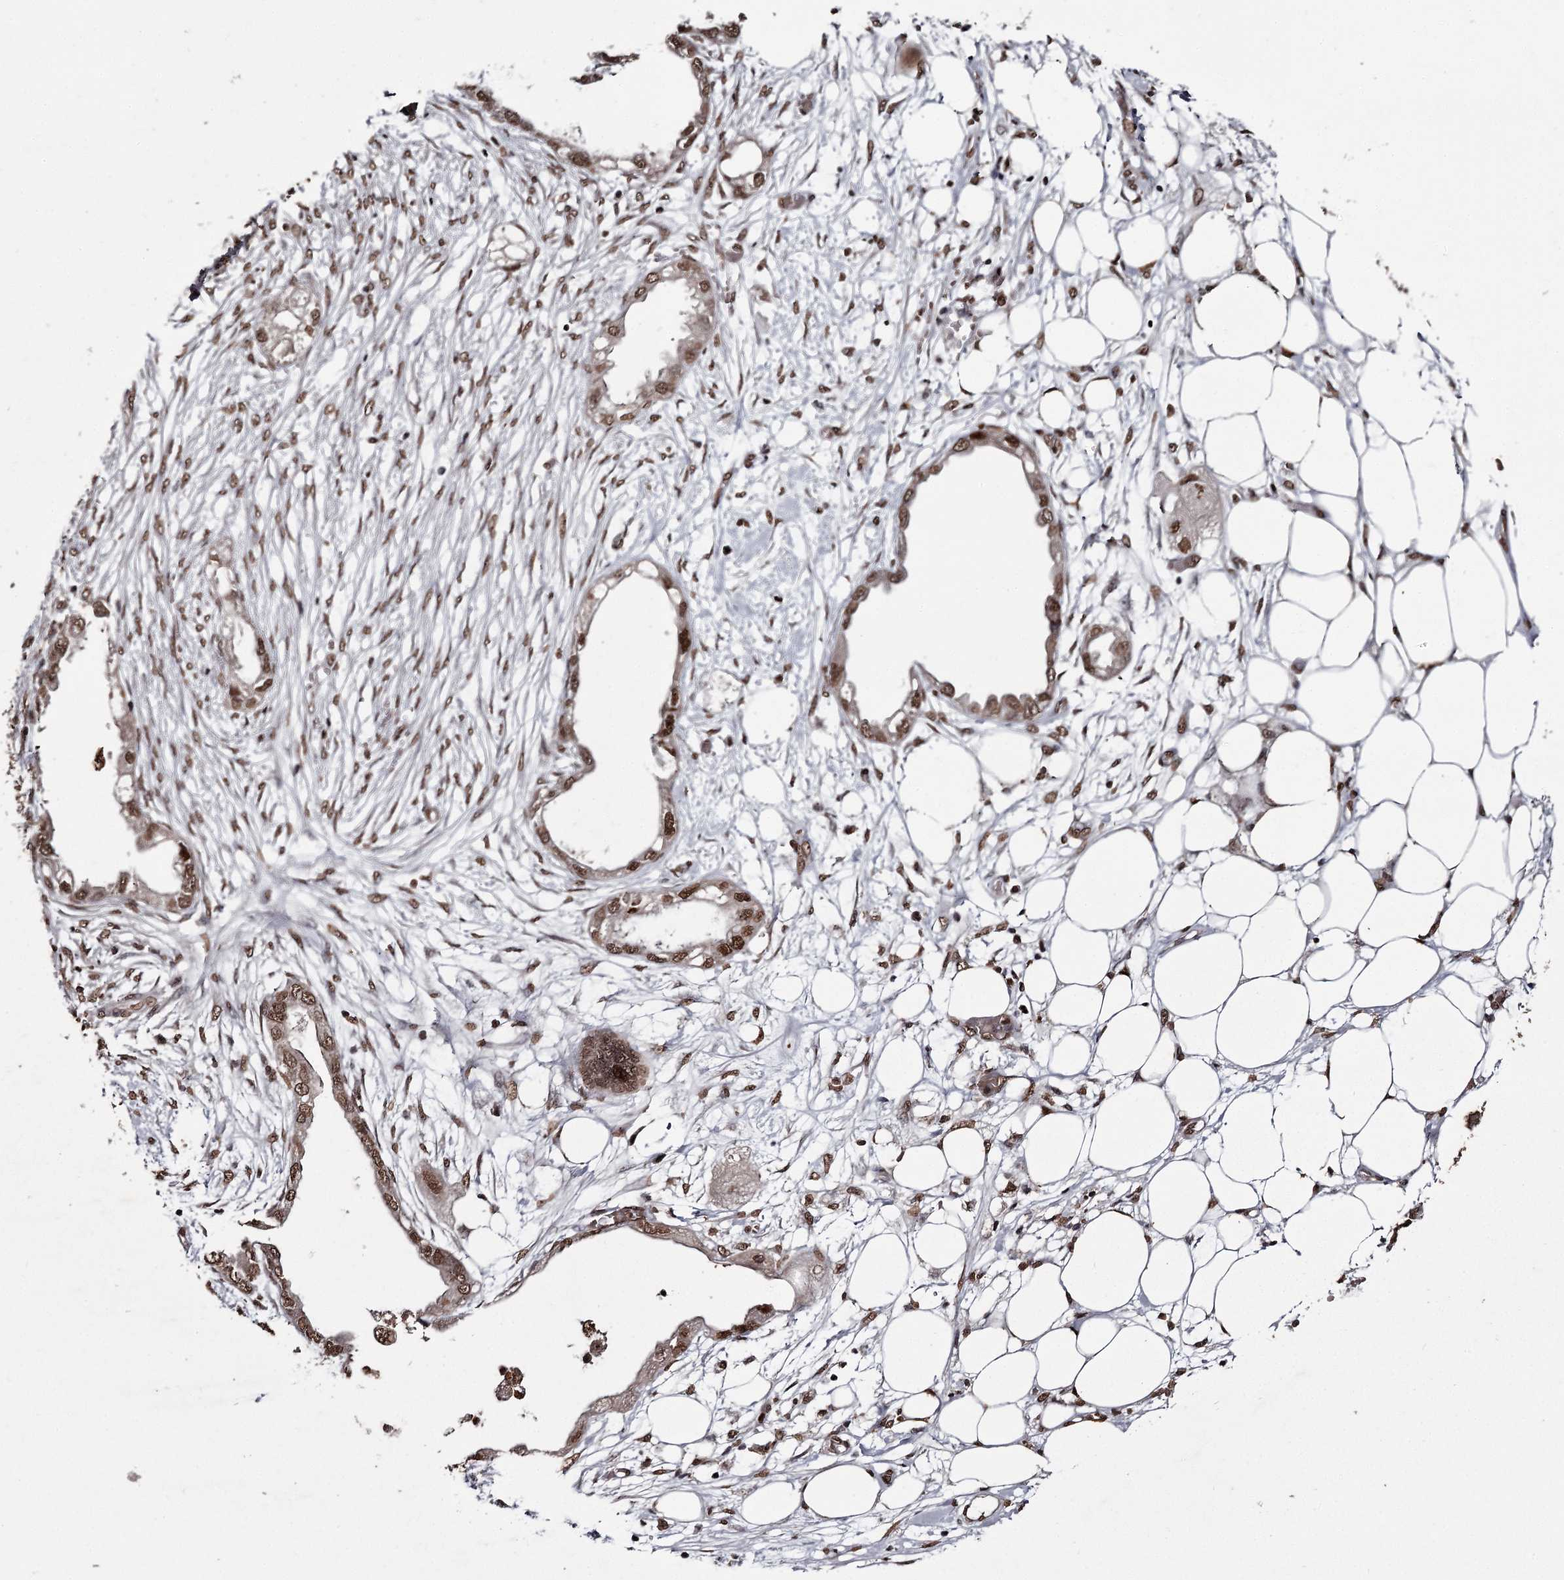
{"staining": {"intensity": "moderate", "quantity": ">75%", "location": "nuclear"}, "tissue": "endometrial cancer", "cell_type": "Tumor cells", "image_type": "cancer", "snomed": [{"axis": "morphology", "description": "Adenocarcinoma, NOS"}, {"axis": "morphology", "description": "Adenocarcinoma, metastatic, NOS"}, {"axis": "topography", "description": "Adipose tissue"}, {"axis": "topography", "description": "Endometrium"}], "caption": "Brown immunohistochemical staining in human endometrial cancer (adenocarcinoma) demonstrates moderate nuclear positivity in approximately >75% of tumor cells.", "gene": "THYN1", "patient": {"sex": "female", "age": 67}}